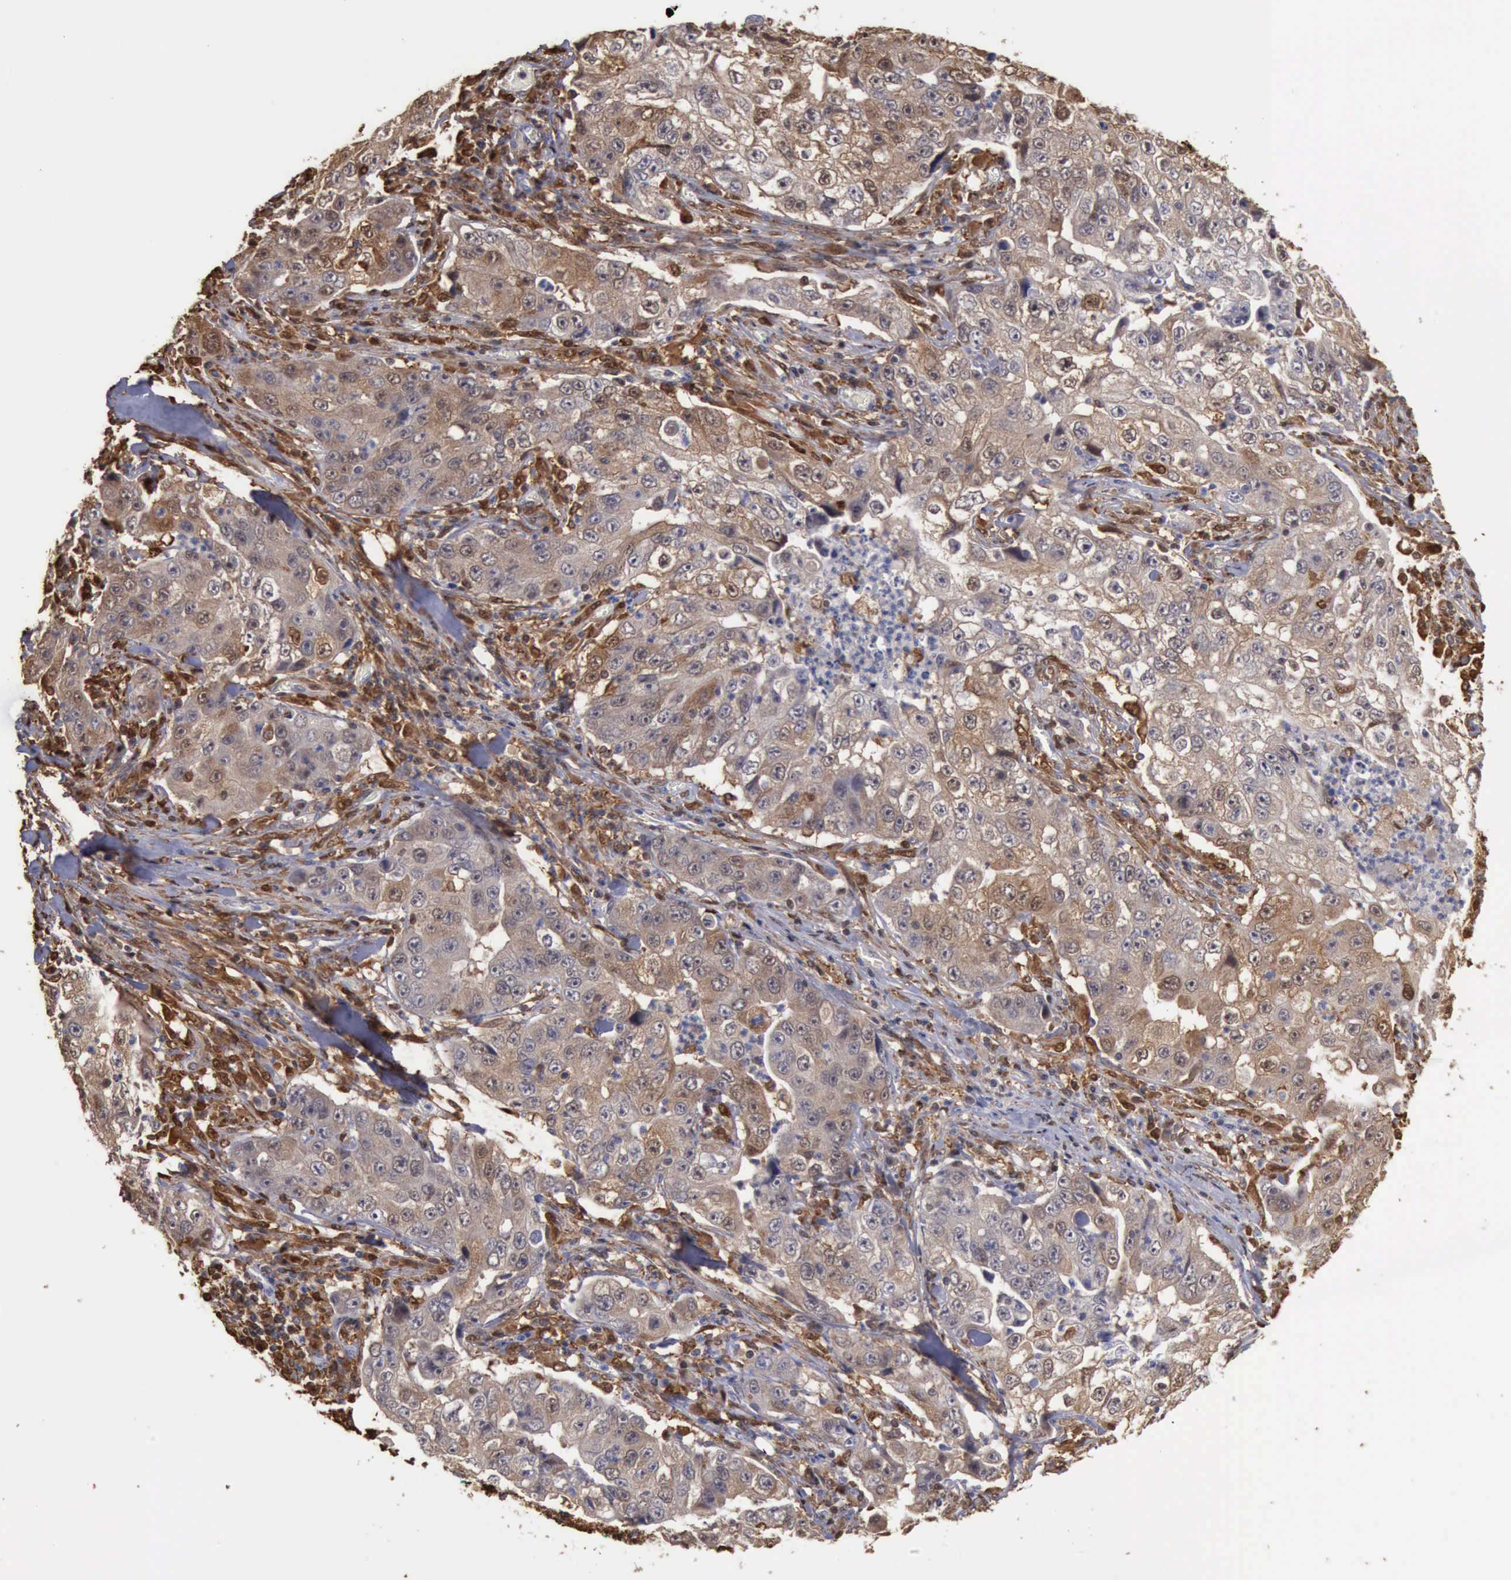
{"staining": {"intensity": "moderate", "quantity": ">75%", "location": "cytoplasmic/membranous,nuclear"}, "tissue": "lung cancer", "cell_type": "Tumor cells", "image_type": "cancer", "snomed": [{"axis": "morphology", "description": "Squamous cell carcinoma, NOS"}, {"axis": "topography", "description": "Lung"}], "caption": "Tumor cells reveal moderate cytoplasmic/membranous and nuclear positivity in about >75% of cells in squamous cell carcinoma (lung).", "gene": "STAT1", "patient": {"sex": "male", "age": 64}}